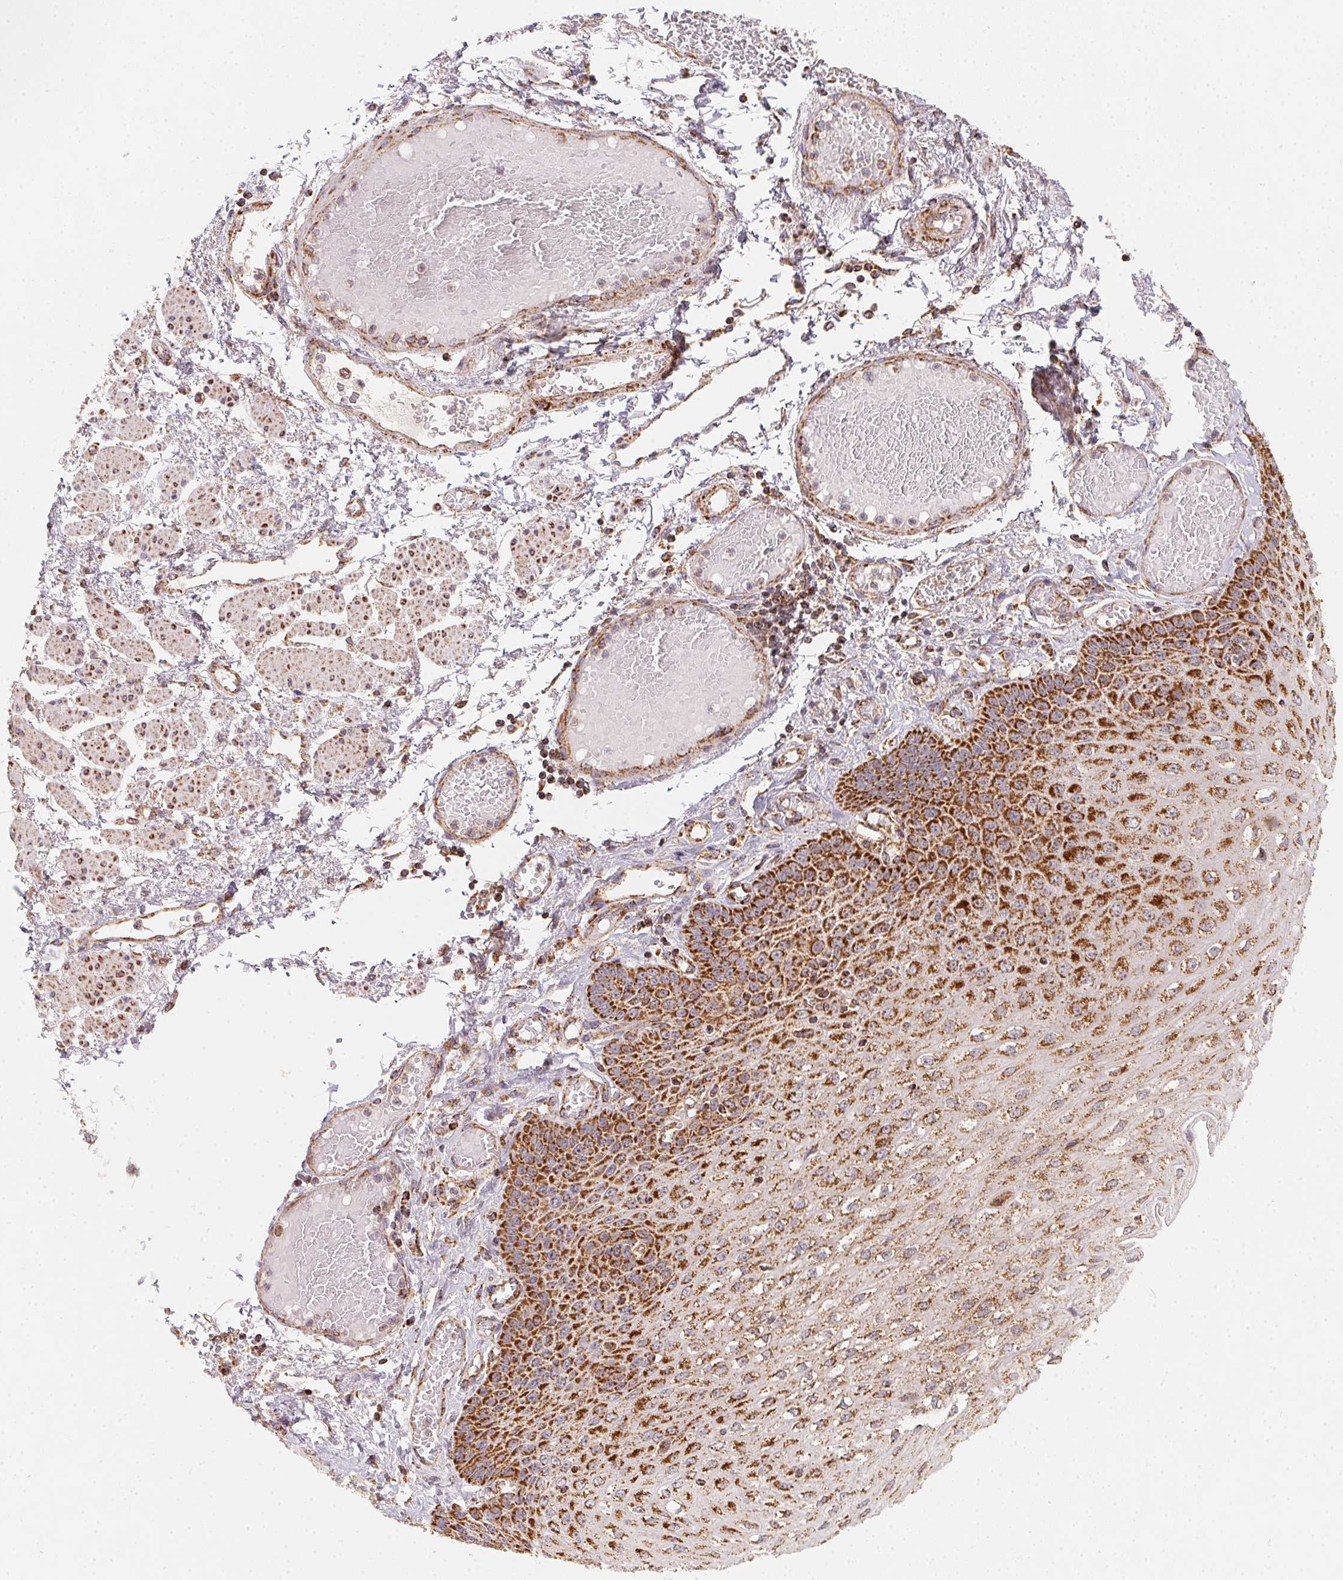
{"staining": {"intensity": "strong", "quantity": ">75%", "location": "cytoplasmic/membranous"}, "tissue": "esophagus", "cell_type": "Squamous epithelial cells", "image_type": "normal", "snomed": [{"axis": "morphology", "description": "Normal tissue, NOS"}, {"axis": "morphology", "description": "Adenocarcinoma, NOS"}, {"axis": "topography", "description": "Esophagus"}], "caption": "Immunohistochemistry image of normal human esophagus stained for a protein (brown), which displays high levels of strong cytoplasmic/membranous expression in about >75% of squamous epithelial cells.", "gene": "NDUFS6", "patient": {"sex": "male", "age": 81}}